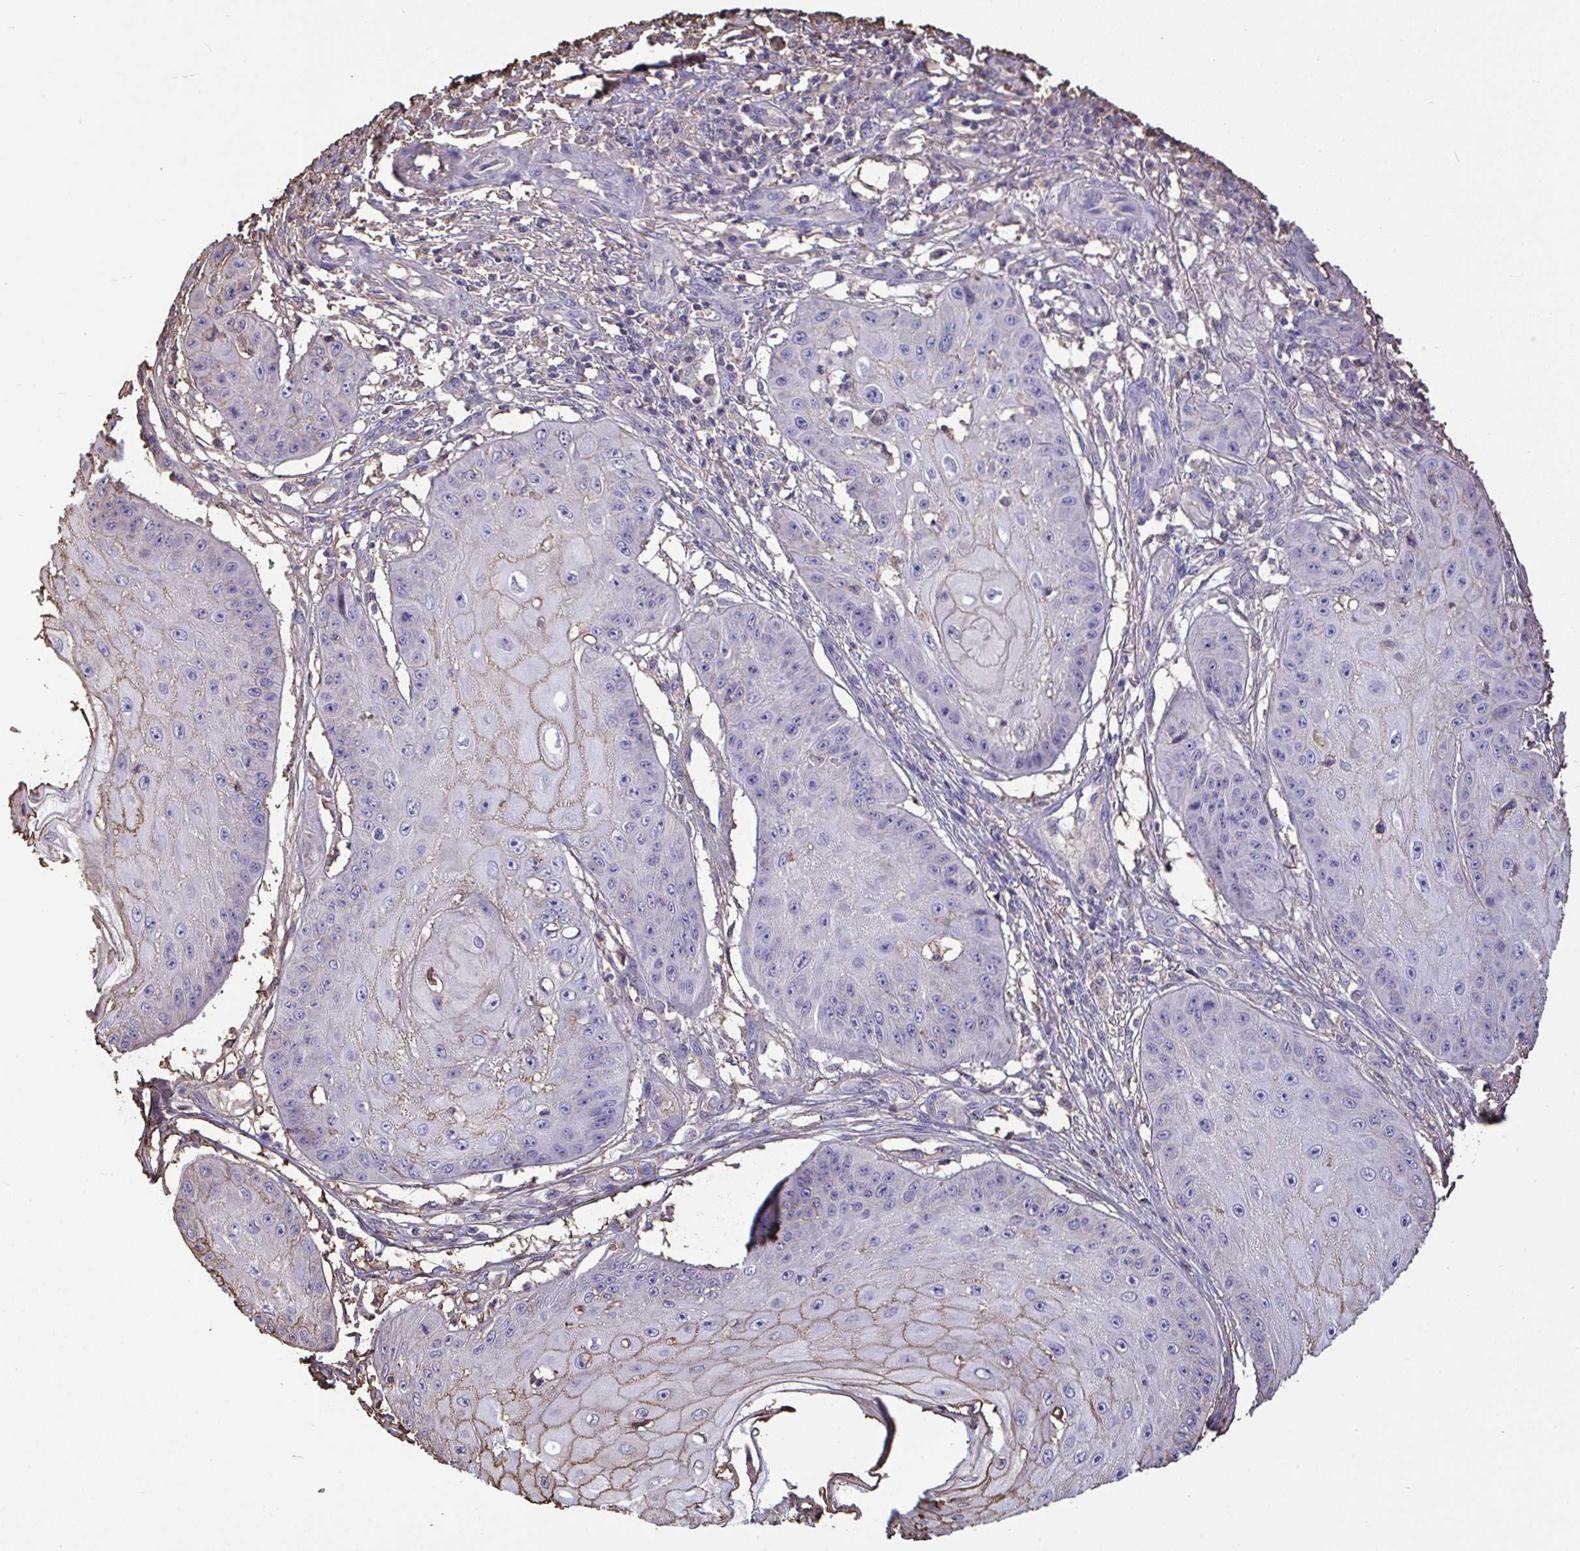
{"staining": {"intensity": "weak", "quantity": "<25%", "location": "cytoplasmic/membranous"}, "tissue": "skin cancer", "cell_type": "Tumor cells", "image_type": "cancer", "snomed": [{"axis": "morphology", "description": "Squamous cell carcinoma, NOS"}, {"axis": "topography", "description": "Skin"}], "caption": "Micrograph shows no protein expression in tumor cells of squamous cell carcinoma (skin) tissue.", "gene": "ANXA5", "patient": {"sex": "male", "age": 70}}